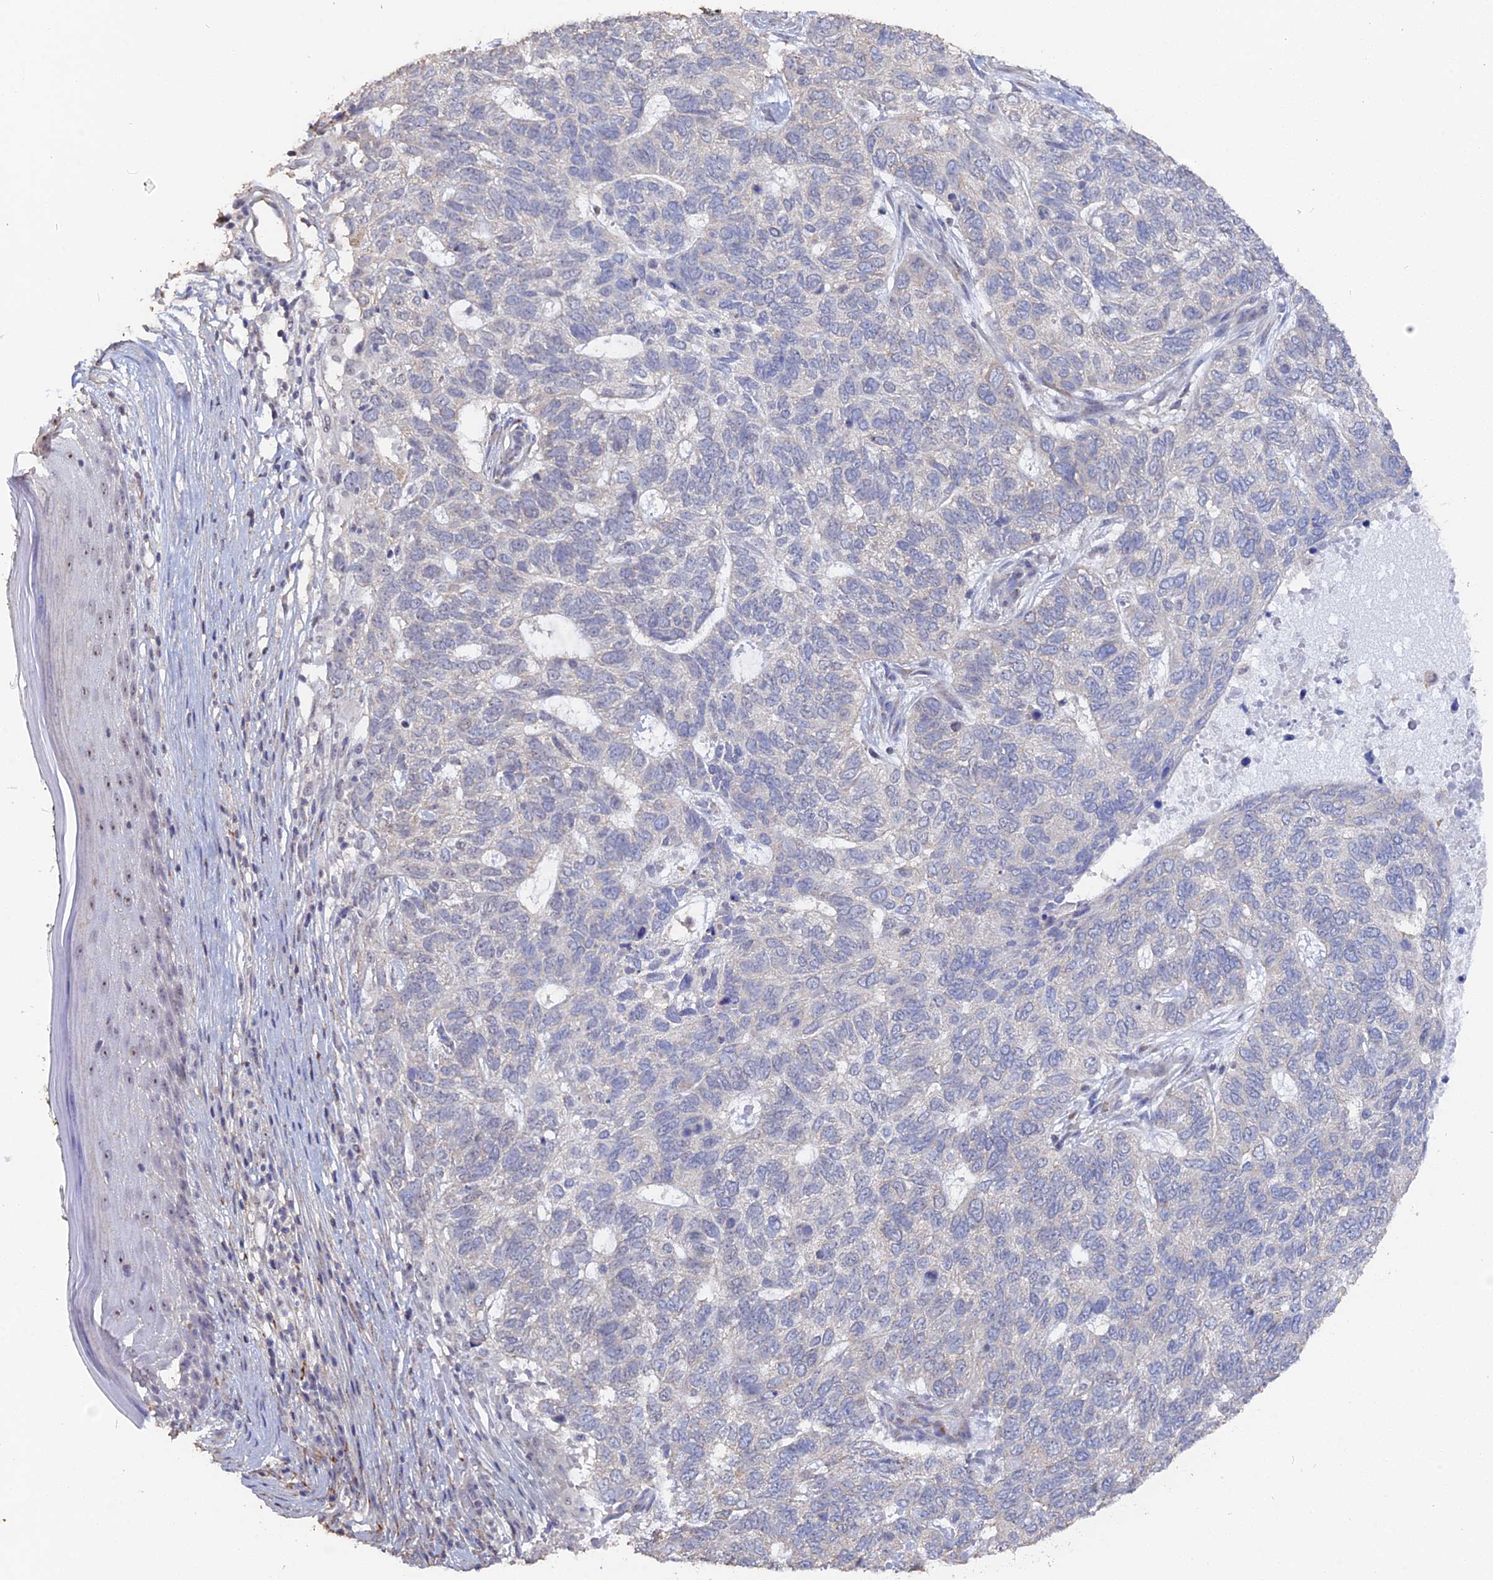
{"staining": {"intensity": "negative", "quantity": "none", "location": "none"}, "tissue": "skin cancer", "cell_type": "Tumor cells", "image_type": "cancer", "snomed": [{"axis": "morphology", "description": "Basal cell carcinoma"}, {"axis": "topography", "description": "Skin"}], "caption": "A high-resolution photomicrograph shows immunohistochemistry (IHC) staining of skin cancer, which displays no significant expression in tumor cells.", "gene": "SEMG2", "patient": {"sex": "female", "age": 65}}